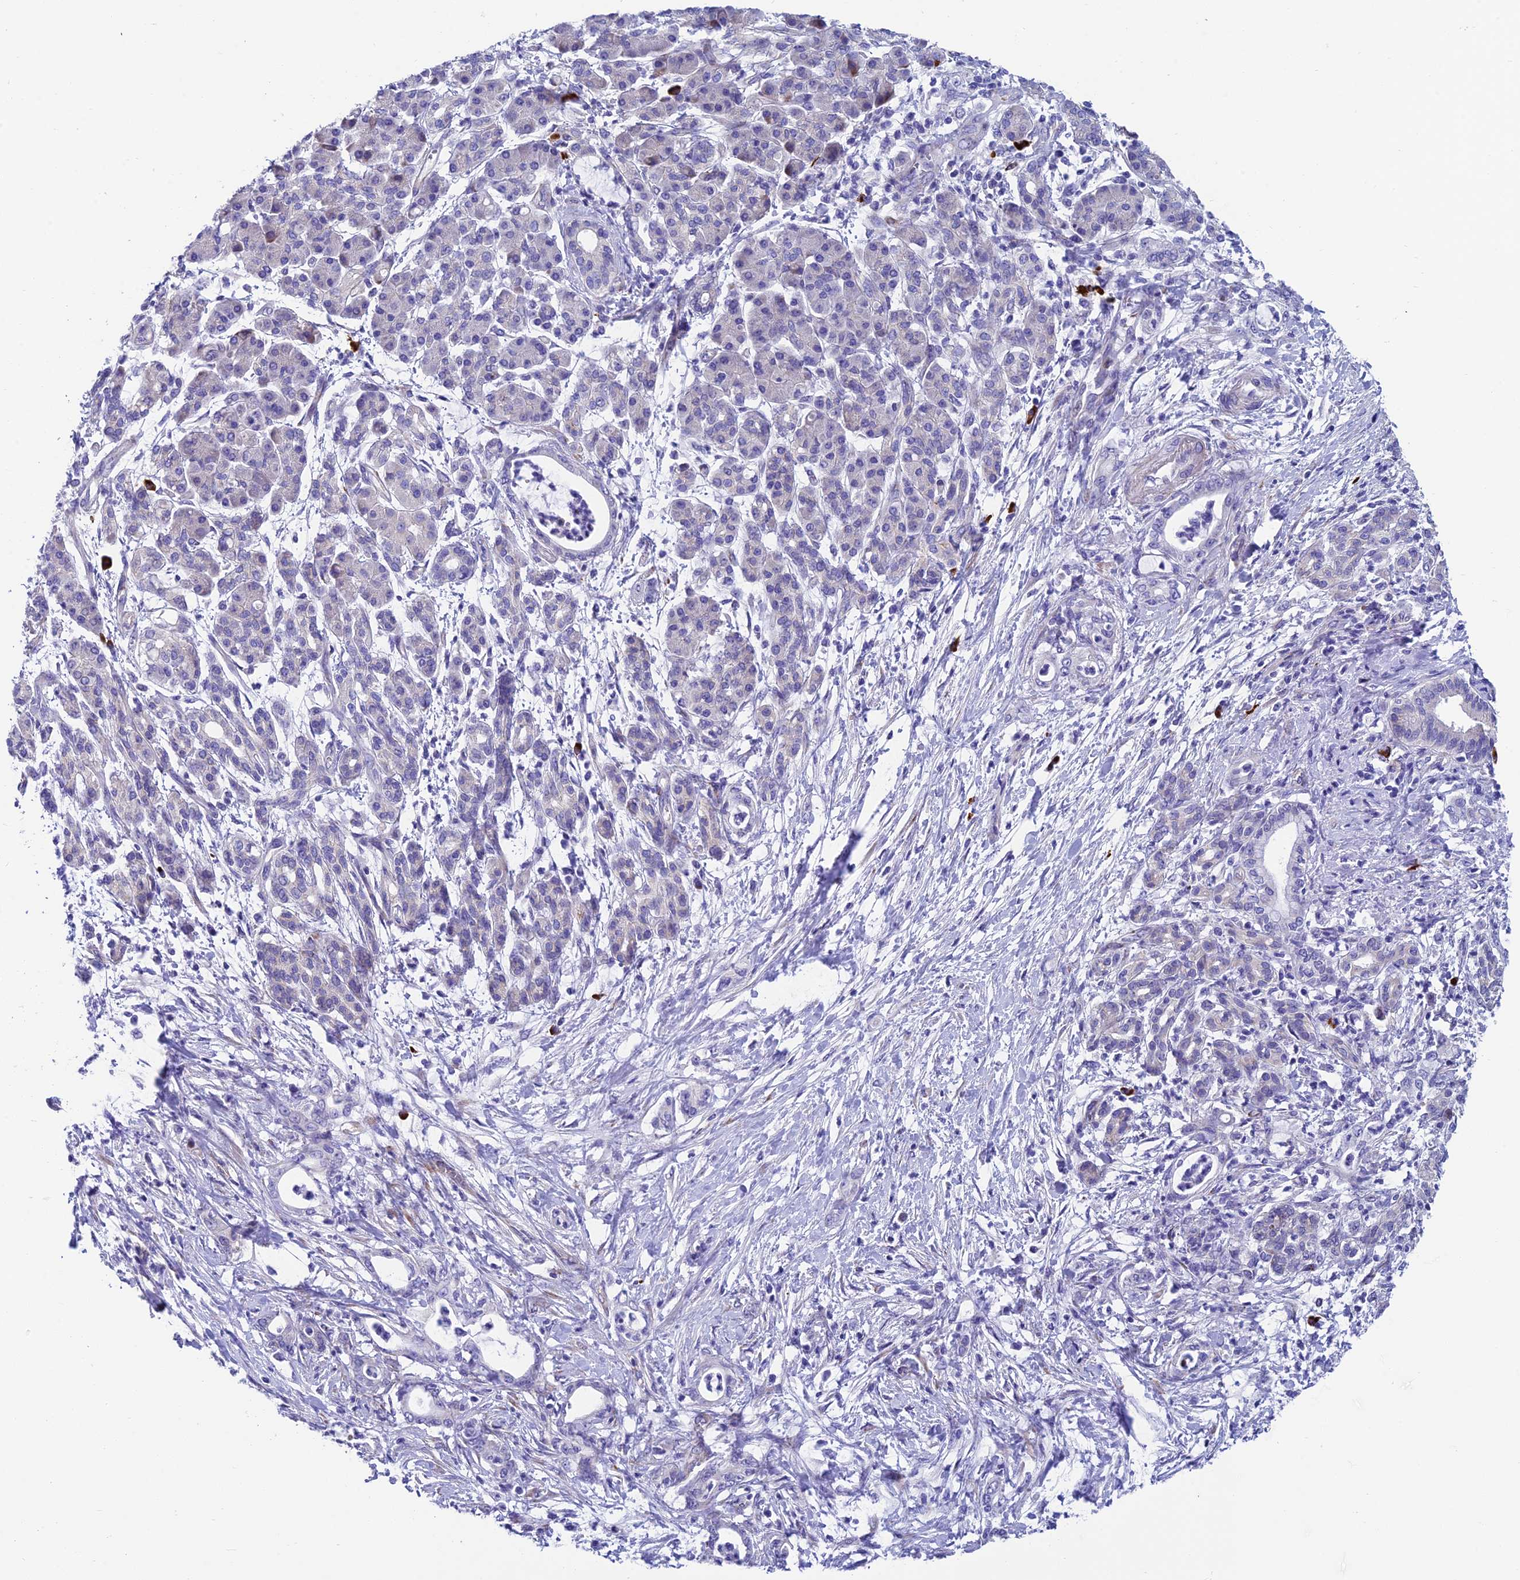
{"staining": {"intensity": "negative", "quantity": "none", "location": "none"}, "tissue": "pancreatic cancer", "cell_type": "Tumor cells", "image_type": "cancer", "snomed": [{"axis": "morphology", "description": "Normal tissue, NOS"}, {"axis": "morphology", "description": "Adenocarcinoma, NOS"}, {"axis": "topography", "description": "Pancreas"}], "caption": "Pancreatic cancer (adenocarcinoma) was stained to show a protein in brown. There is no significant positivity in tumor cells.", "gene": "MACIR", "patient": {"sex": "female", "age": 55}}